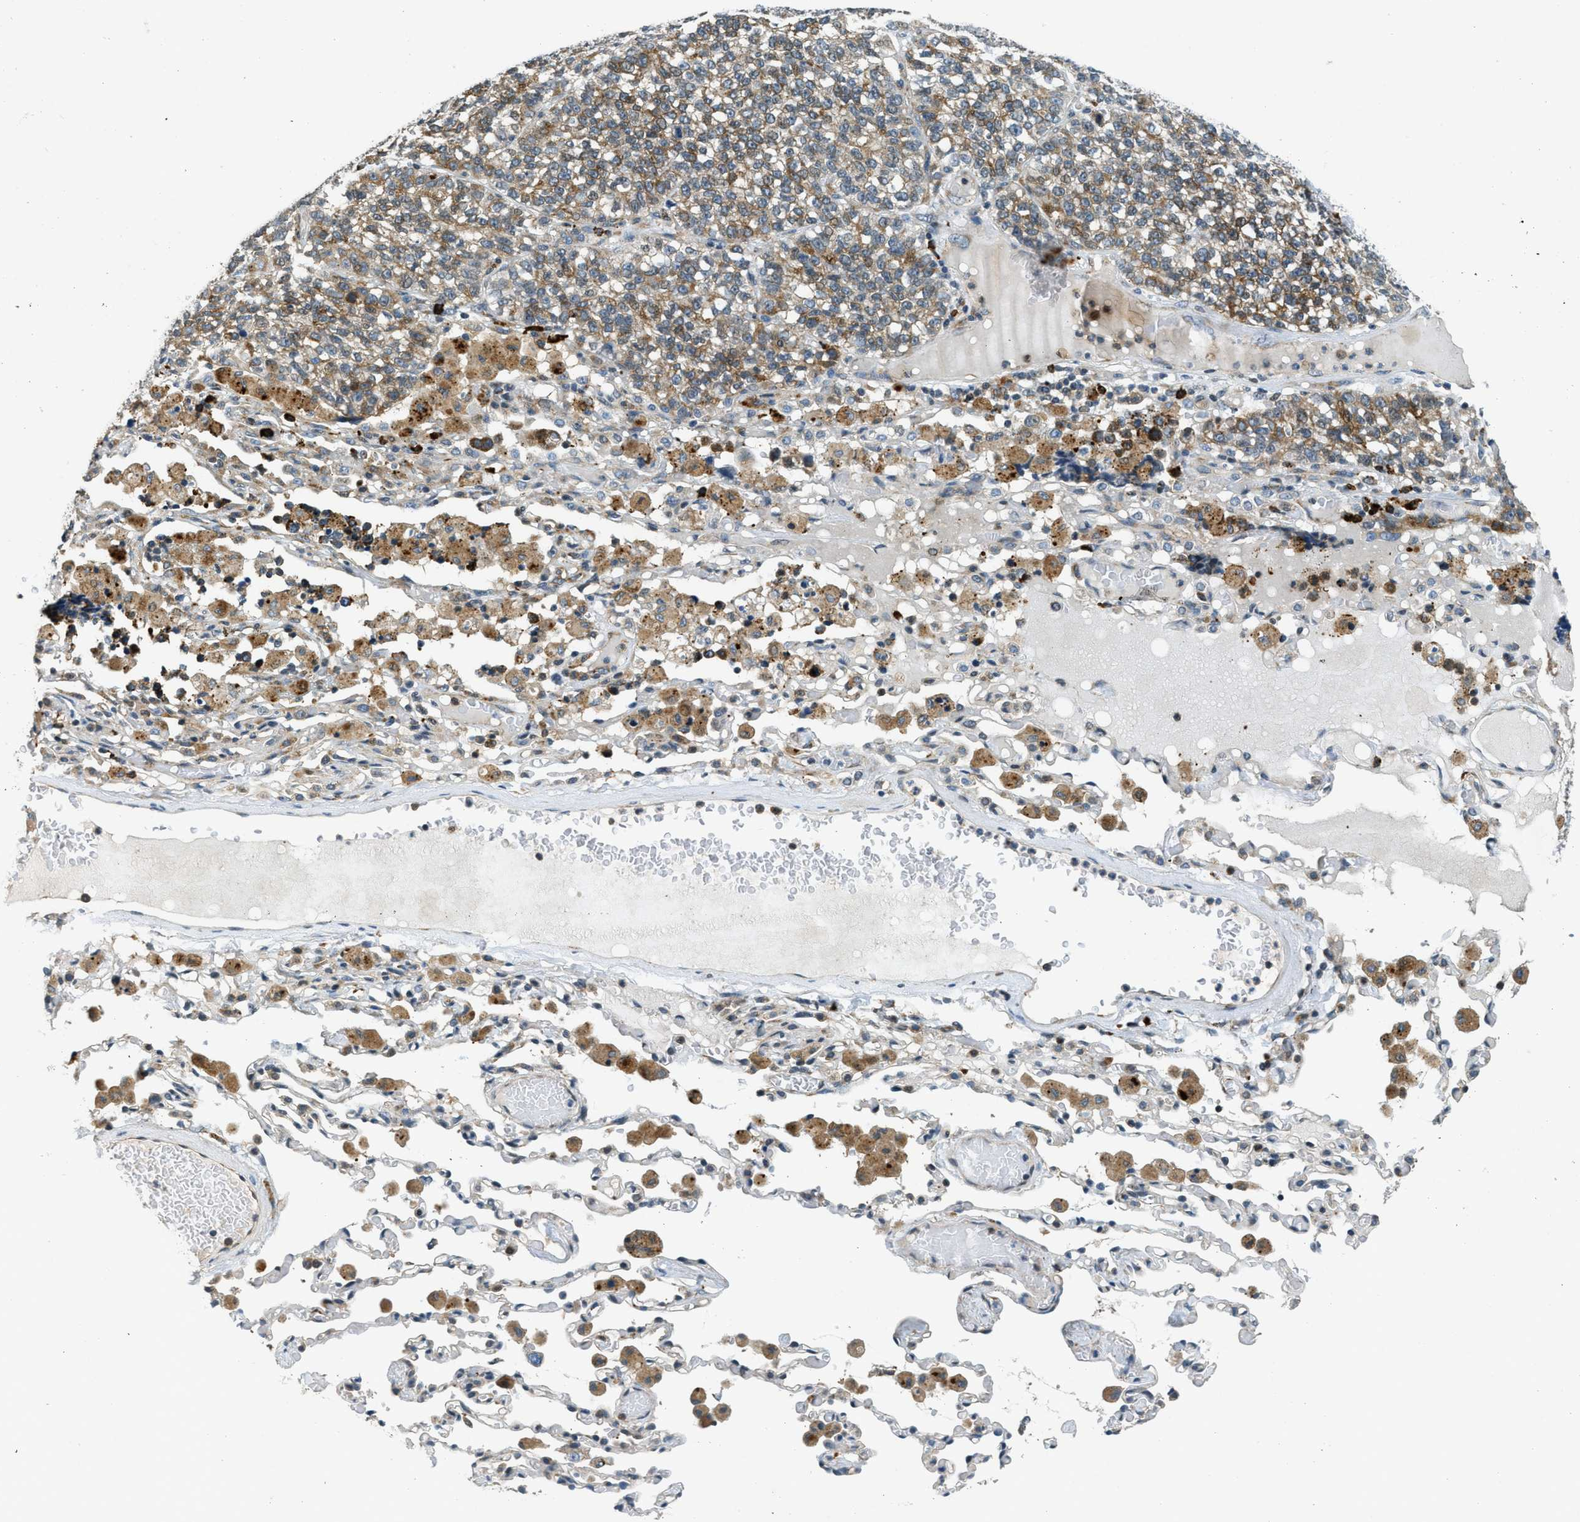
{"staining": {"intensity": "moderate", "quantity": "<25%", "location": "cytoplasmic/membranous"}, "tissue": "lung cancer", "cell_type": "Tumor cells", "image_type": "cancer", "snomed": [{"axis": "morphology", "description": "Adenocarcinoma, NOS"}, {"axis": "topography", "description": "Lung"}], "caption": "Moderate cytoplasmic/membranous expression is appreciated in about <25% of tumor cells in lung adenocarcinoma.", "gene": "HERC2", "patient": {"sex": "male", "age": 49}}